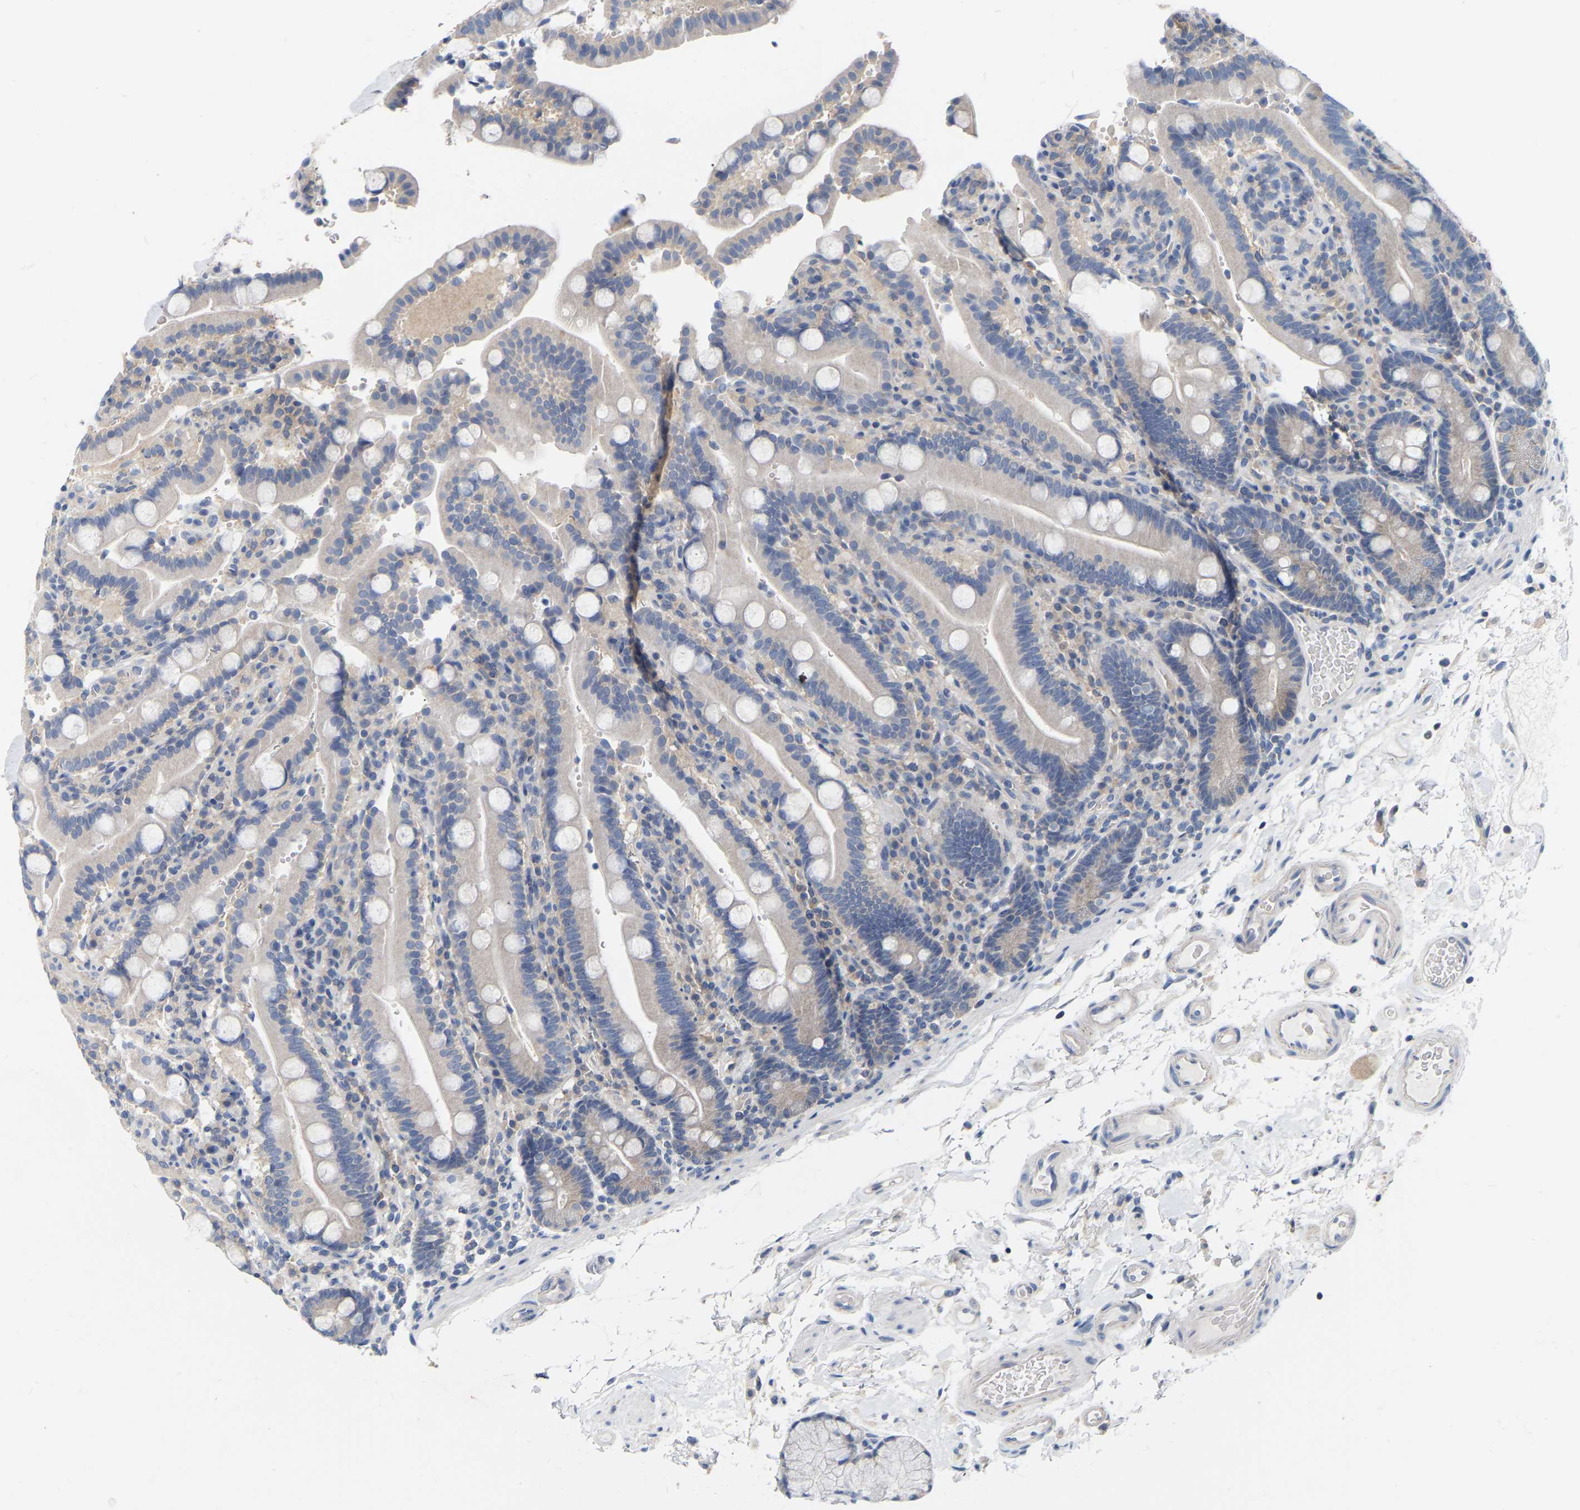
{"staining": {"intensity": "negative", "quantity": "none", "location": "none"}, "tissue": "duodenum", "cell_type": "Glandular cells", "image_type": "normal", "snomed": [{"axis": "morphology", "description": "Normal tissue, NOS"}, {"axis": "topography", "description": "Small intestine, NOS"}], "caption": "A high-resolution image shows immunohistochemistry staining of benign duodenum, which displays no significant staining in glandular cells.", "gene": "WIPI2", "patient": {"sex": "female", "age": 71}}